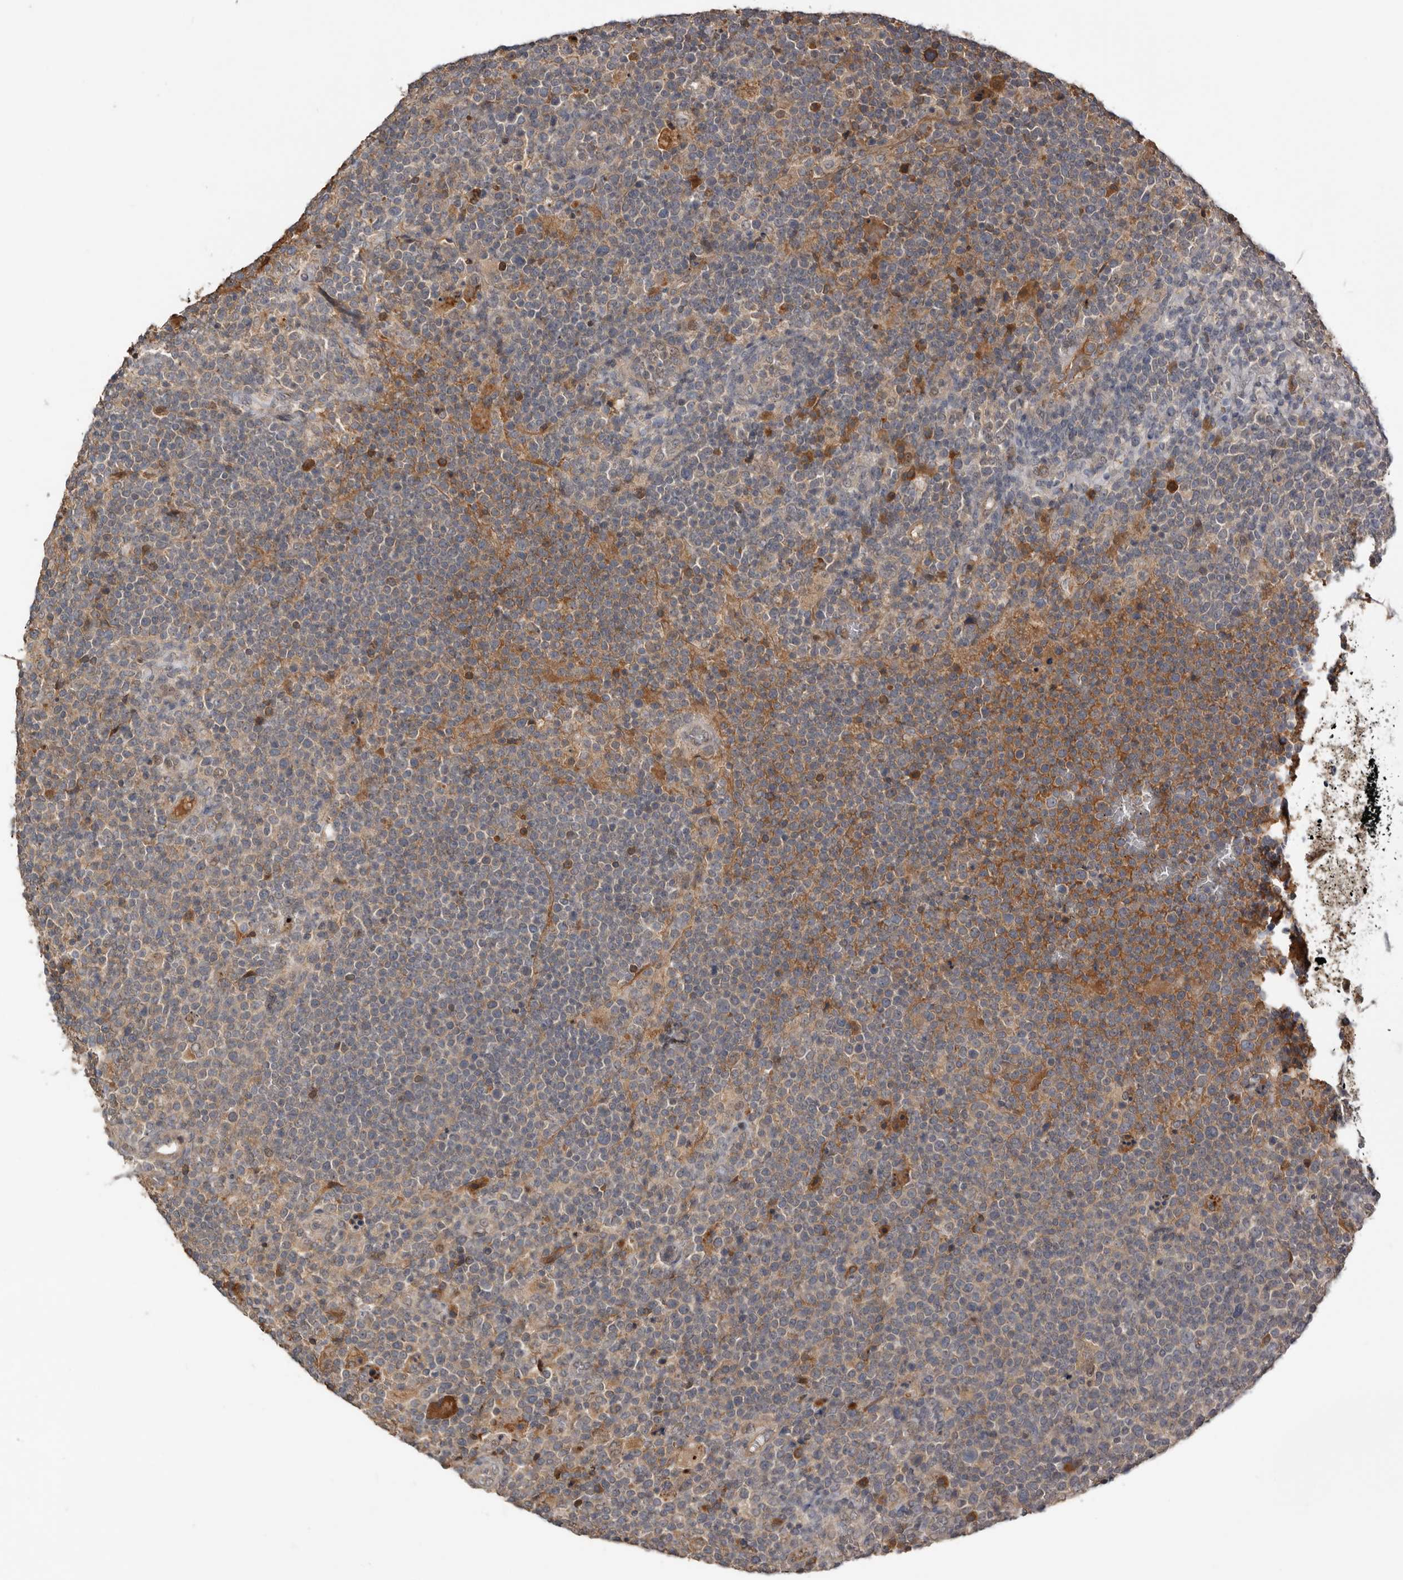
{"staining": {"intensity": "weak", "quantity": "25%-75%", "location": "cytoplasmic/membranous"}, "tissue": "lymphoma", "cell_type": "Tumor cells", "image_type": "cancer", "snomed": [{"axis": "morphology", "description": "Malignant lymphoma, non-Hodgkin's type, High grade"}, {"axis": "topography", "description": "Lymph node"}], "caption": "This is a photomicrograph of IHC staining of malignant lymphoma, non-Hodgkin's type (high-grade), which shows weak positivity in the cytoplasmic/membranous of tumor cells.", "gene": "NMUR1", "patient": {"sex": "male", "age": 61}}